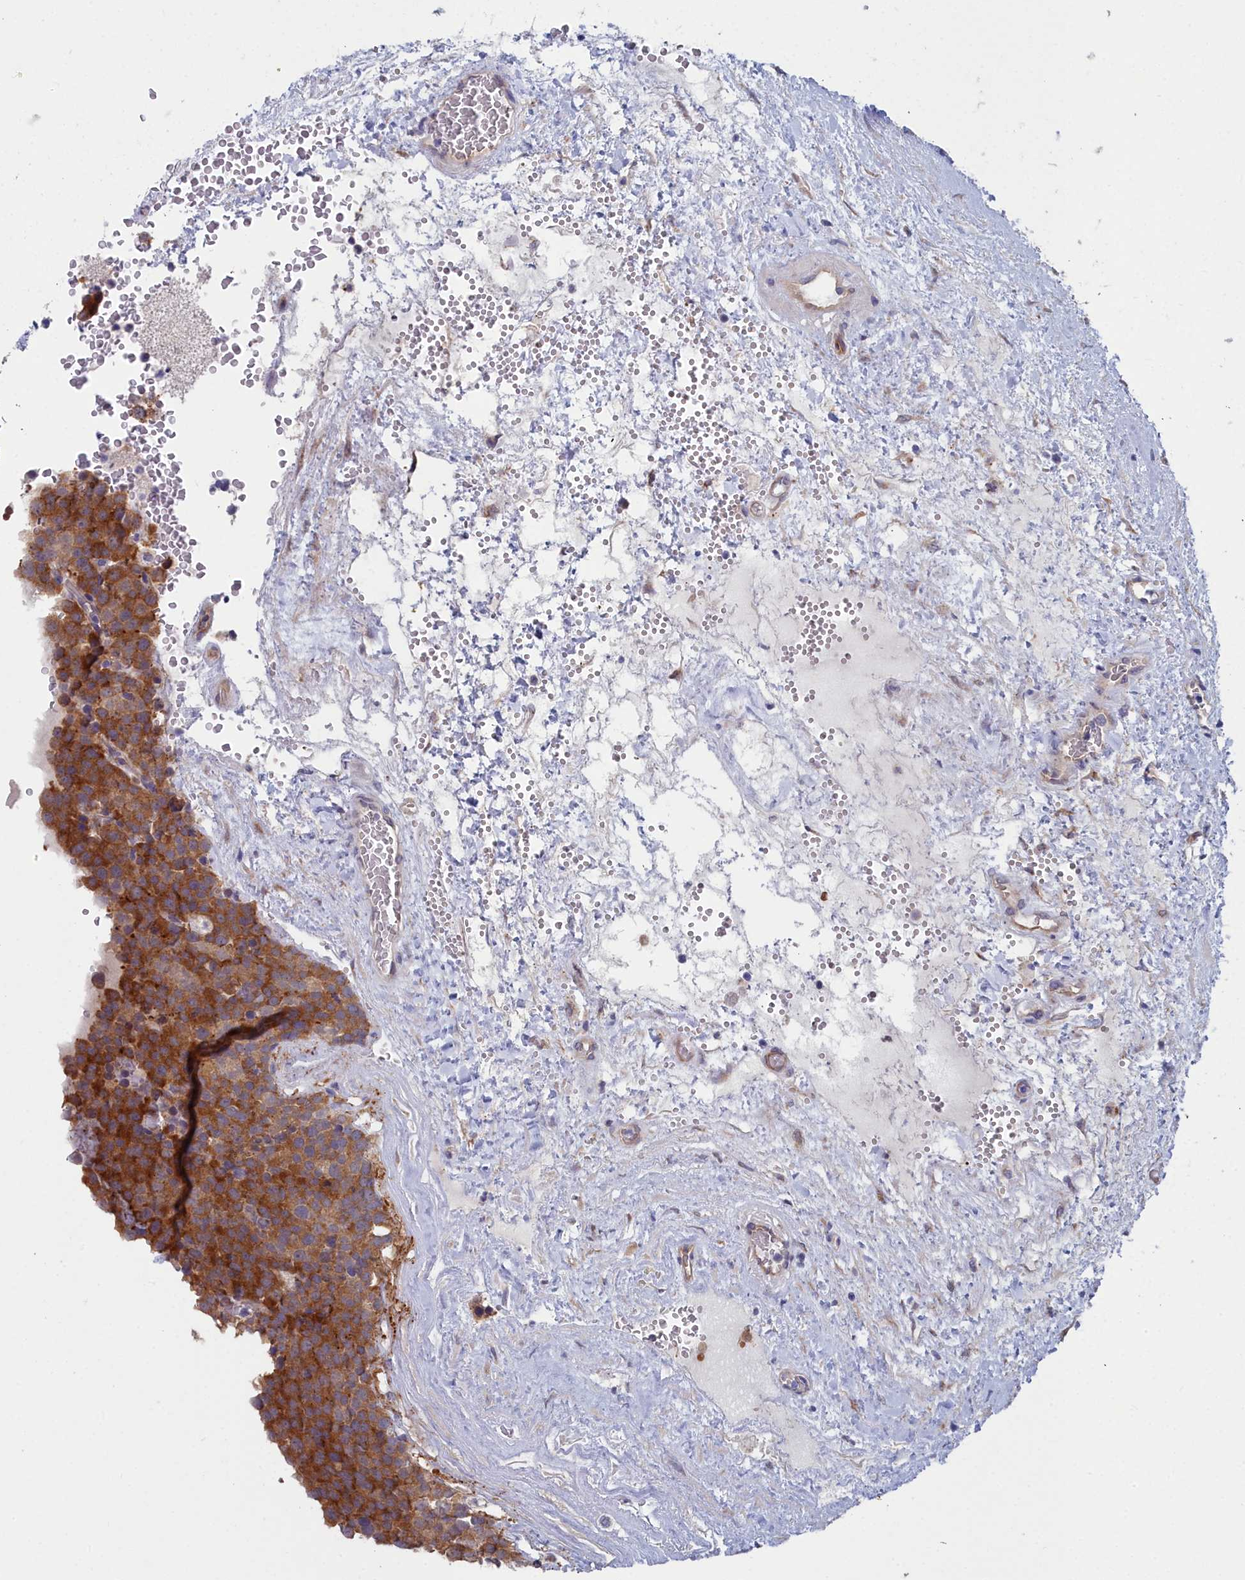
{"staining": {"intensity": "moderate", "quantity": ">75%", "location": "cytoplasmic/membranous"}, "tissue": "testis cancer", "cell_type": "Tumor cells", "image_type": "cancer", "snomed": [{"axis": "morphology", "description": "Seminoma, NOS"}, {"axis": "topography", "description": "Testis"}], "caption": "Testis cancer tissue demonstrates moderate cytoplasmic/membranous staining in approximately >75% of tumor cells", "gene": "RDX", "patient": {"sex": "male", "age": 71}}